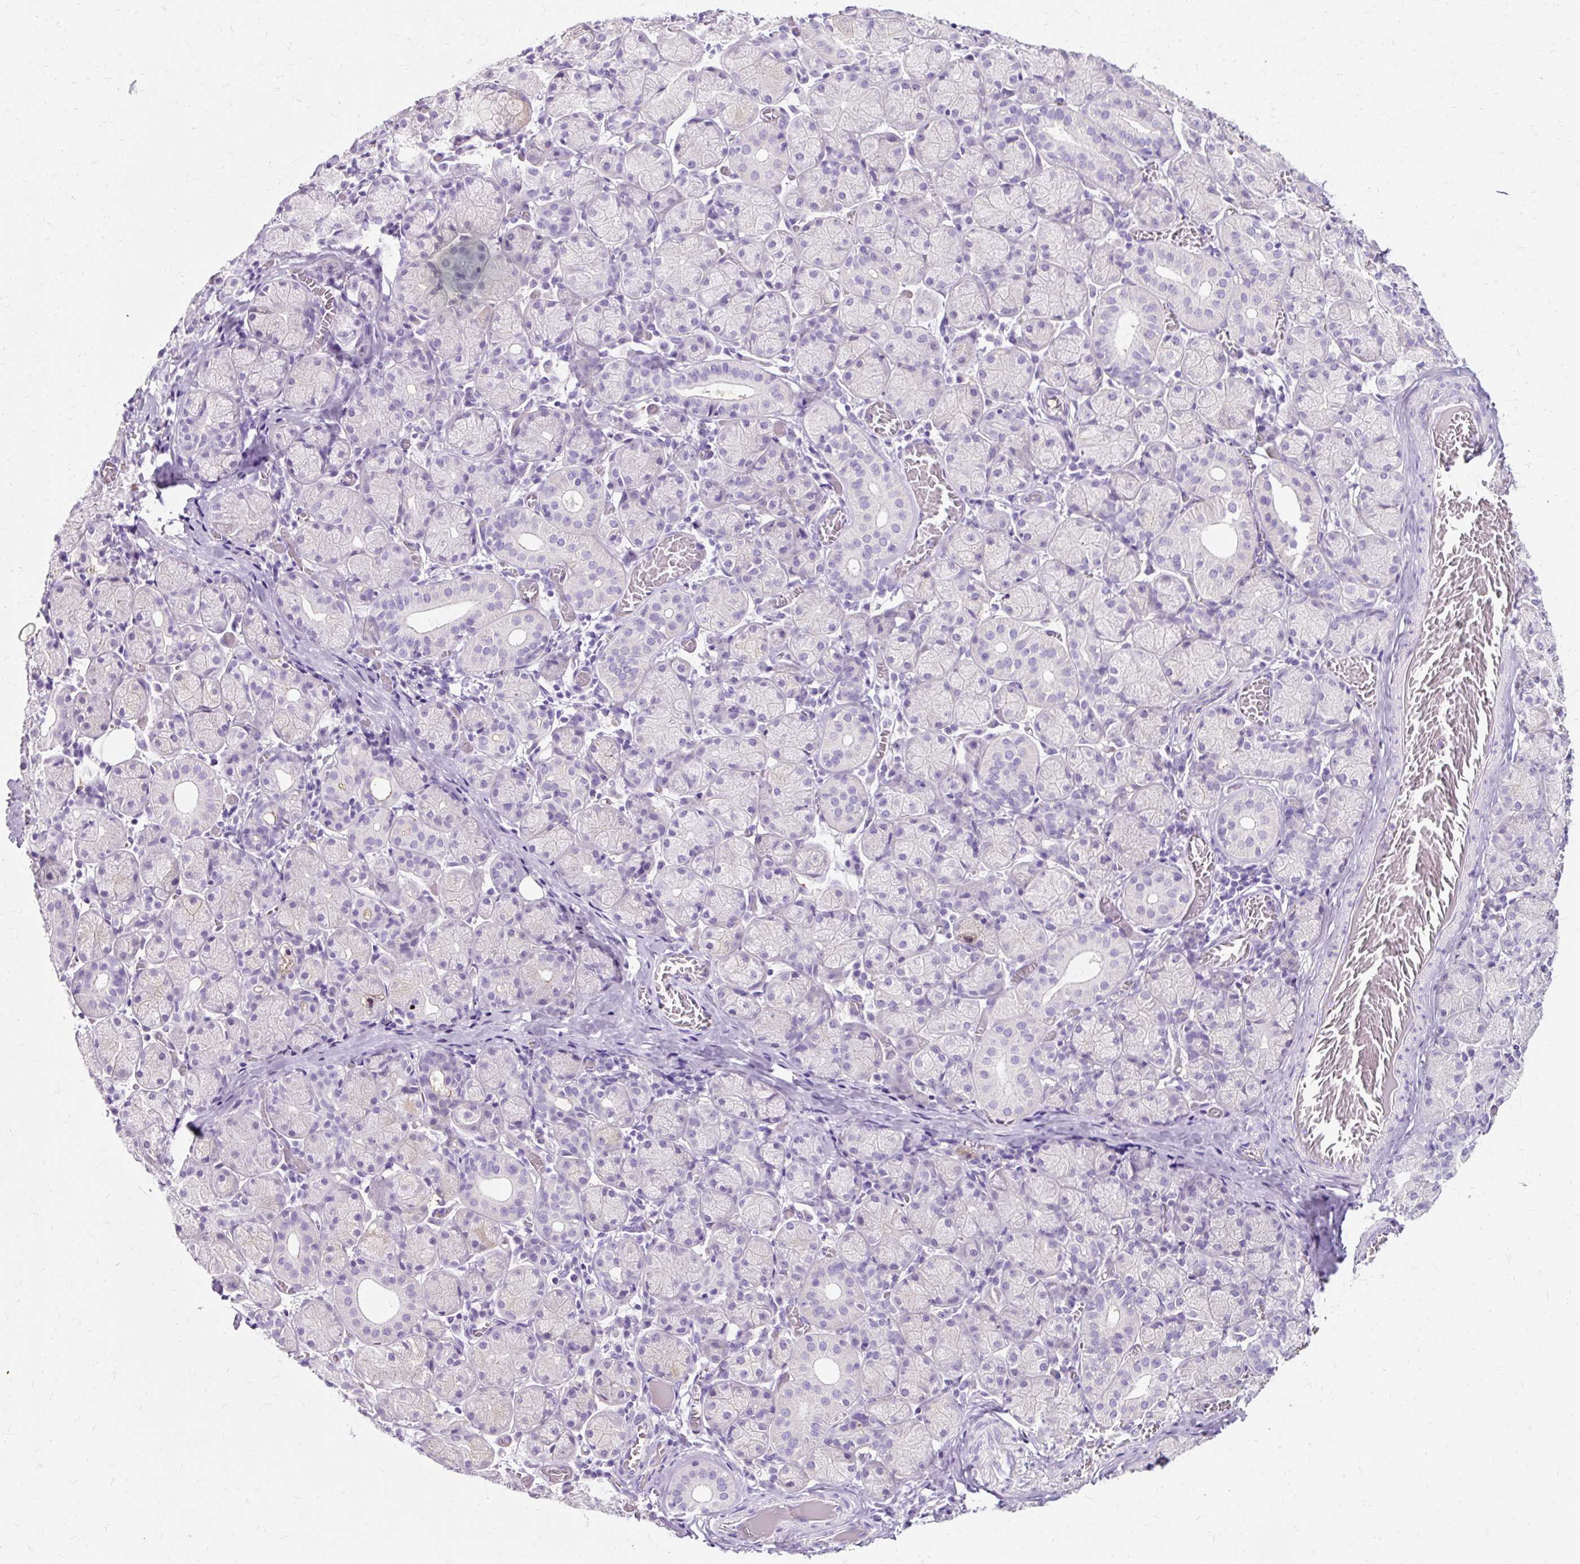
{"staining": {"intensity": "negative", "quantity": "none", "location": "none"}, "tissue": "salivary gland", "cell_type": "Glandular cells", "image_type": "normal", "snomed": [{"axis": "morphology", "description": "Normal tissue, NOS"}, {"axis": "topography", "description": "Salivary gland"}], "caption": "An immunohistochemistry micrograph of normal salivary gland is shown. There is no staining in glandular cells of salivary gland.", "gene": "CLDN25", "patient": {"sex": "female", "age": 24}}